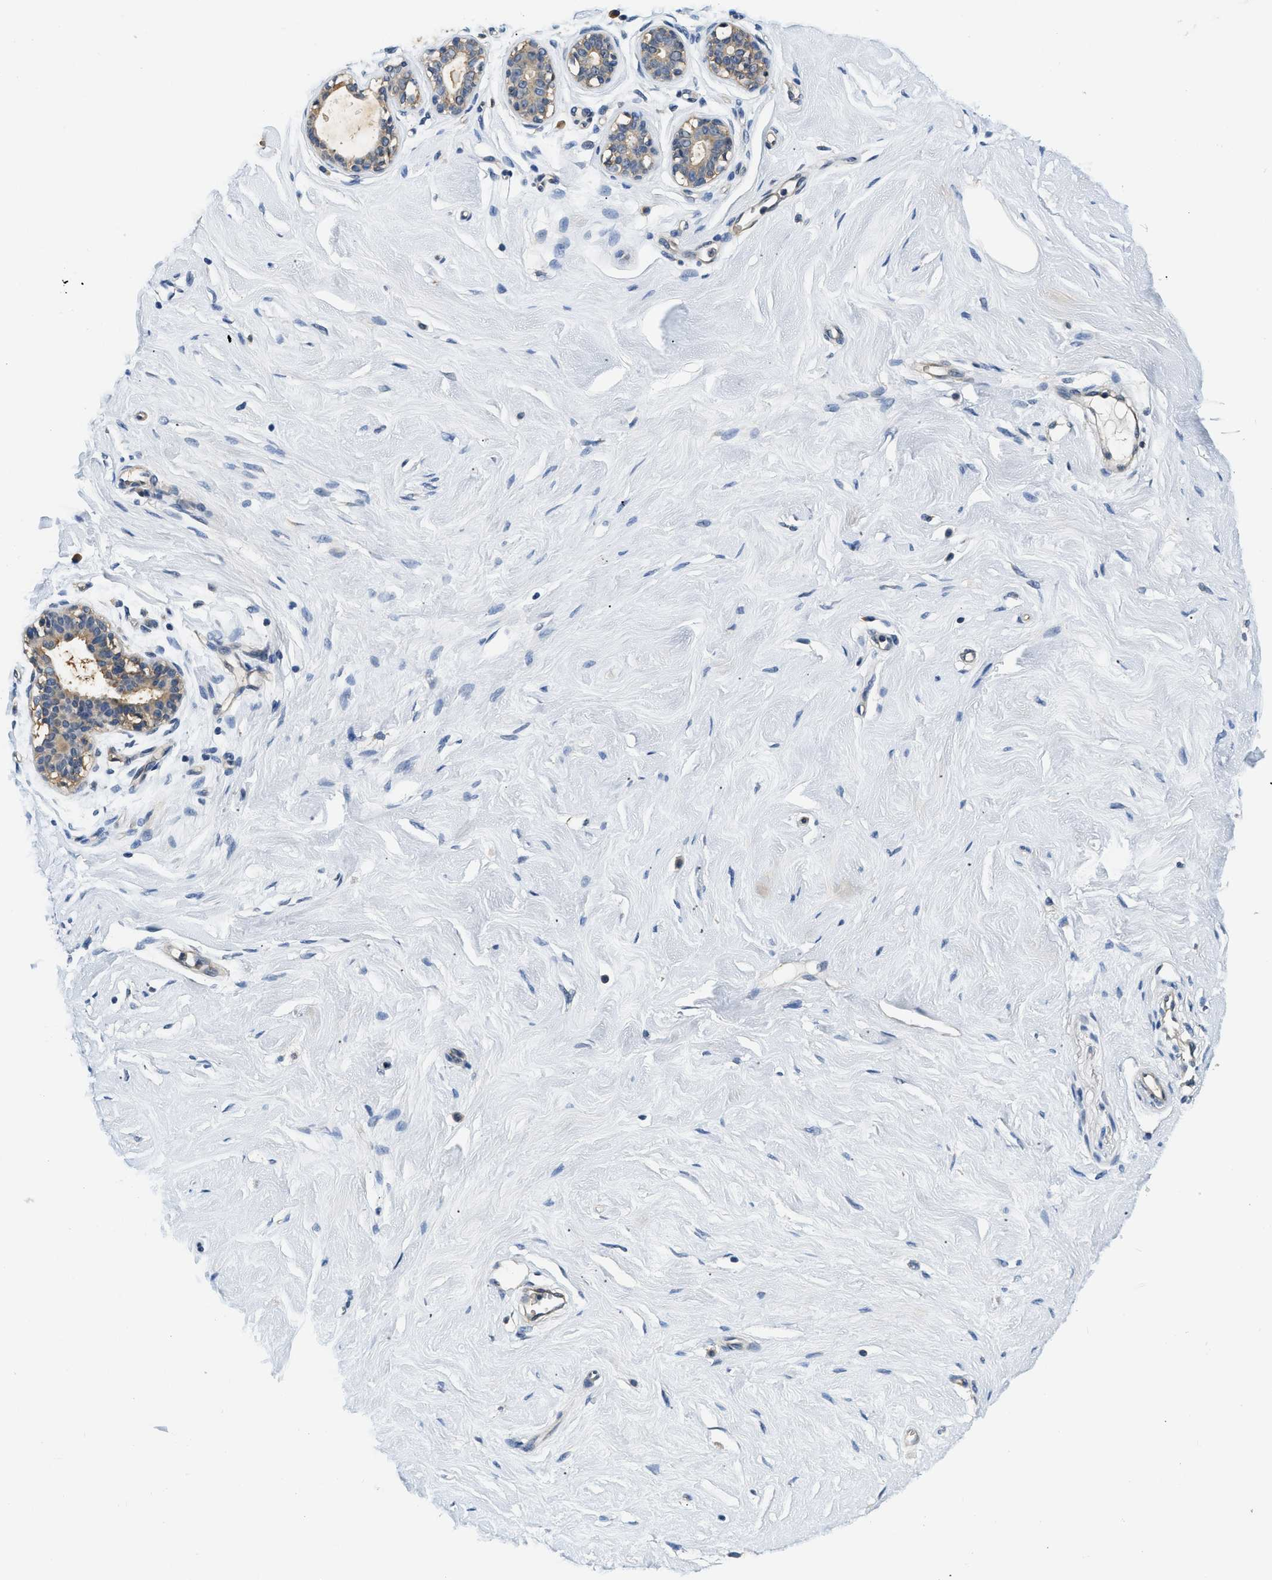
{"staining": {"intensity": "negative", "quantity": "none", "location": "none"}, "tissue": "breast", "cell_type": "Adipocytes", "image_type": "normal", "snomed": [{"axis": "morphology", "description": "Normal tissue, NOS"}, {"axis": "topography", "description": "Breast"}], "caption": "This photomicrograph is of unremarkable breast stained with immunohistochemistry (IHC) to label a protein in brown with the nuclei are counter-stained blue. There is no staining in adipocytes. (Stains: DAB (3,3'-diaminobenzidine) immunohistochemistry (IHC) with hematoxylin counter stain, Microscopy: brightfield microscopy at high magnification).", "gene": "BCL7C", "patient": {"sex": "female", "age": 23}}